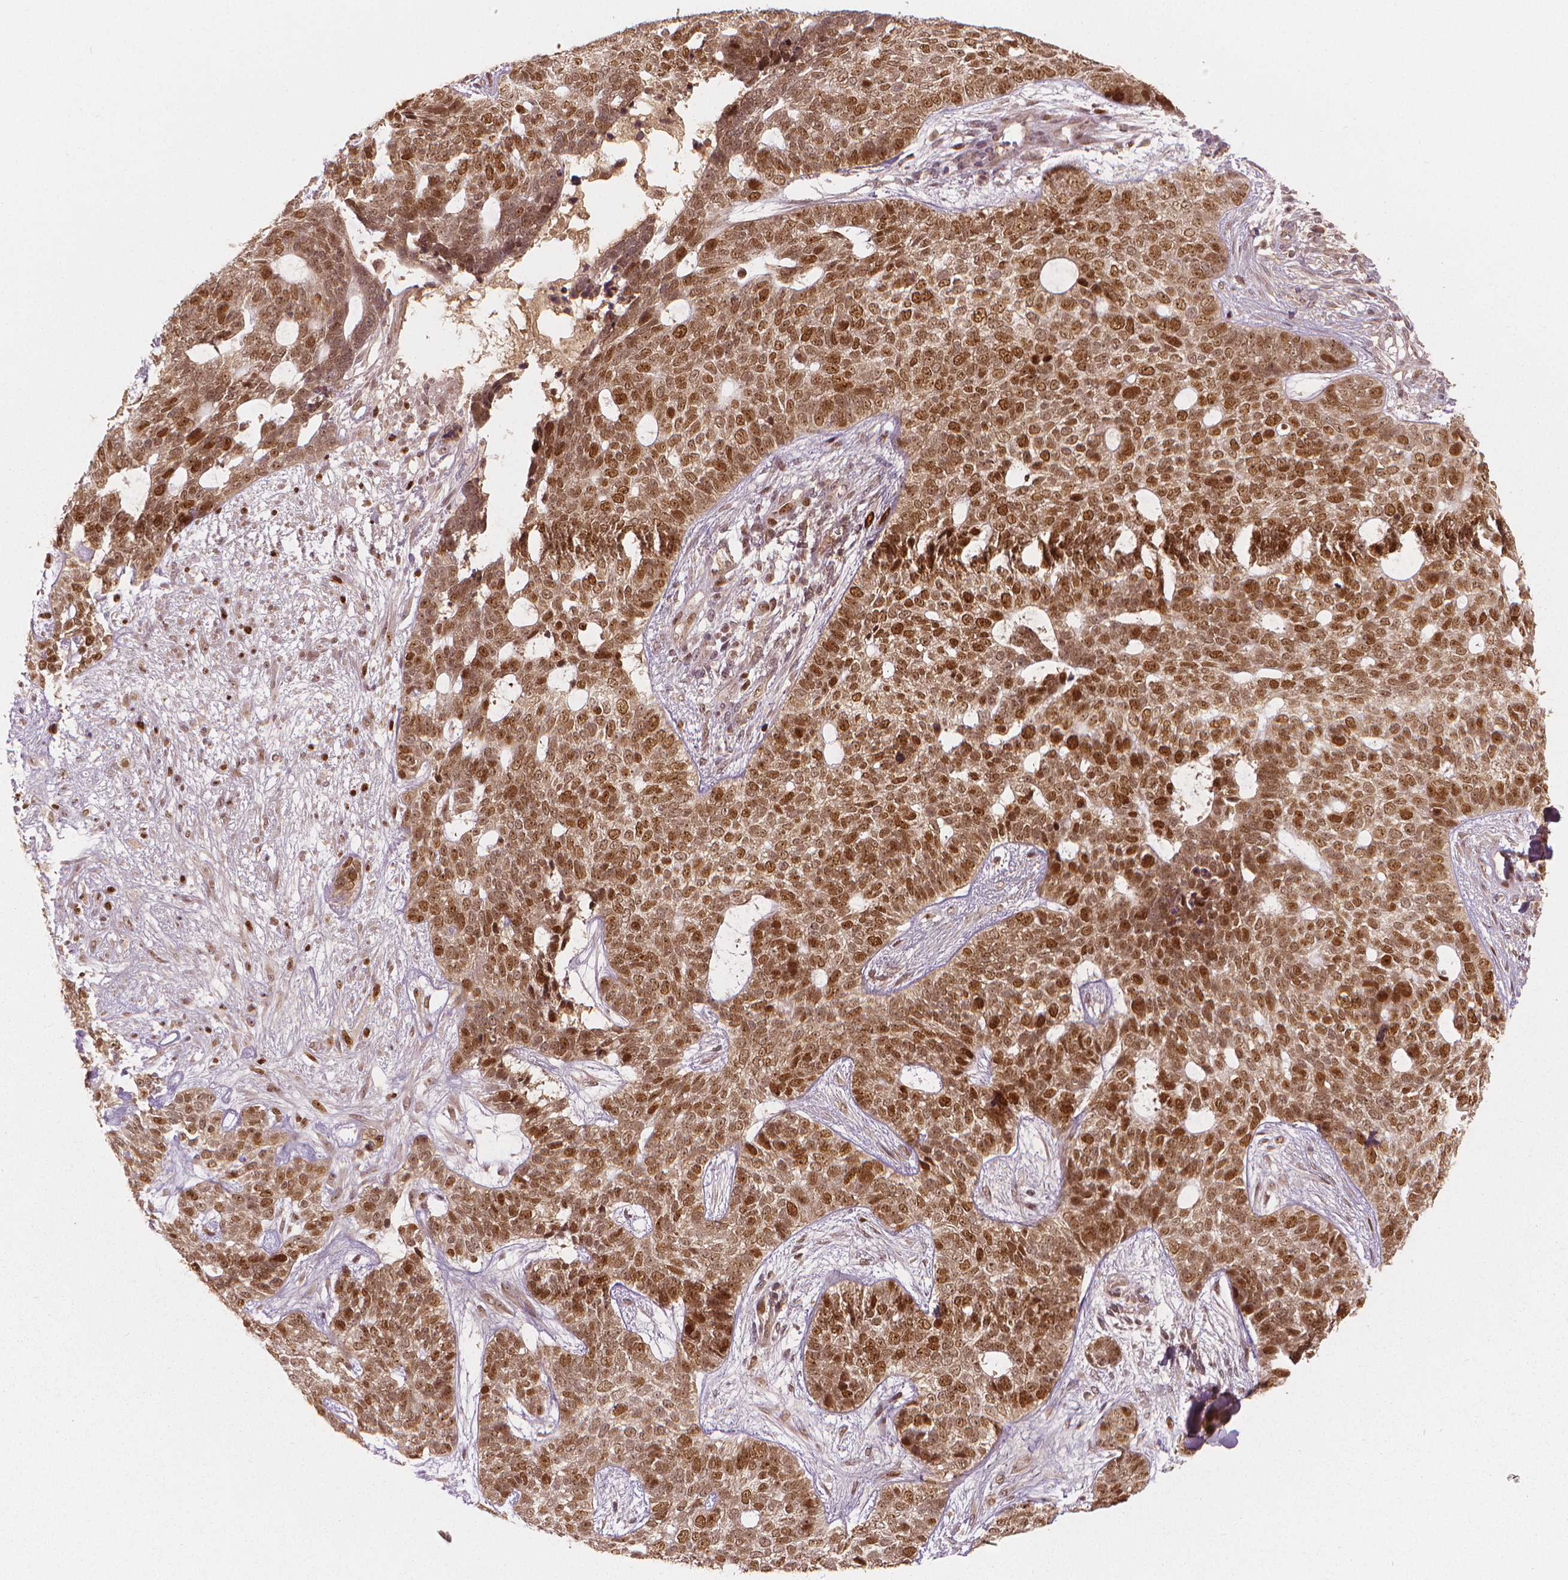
{"staining": {"intensity": "moderate", "quantity": ">75%", "location": "nuclear"}, "tissue": "skin cancer", "cell_type": "Tumor cells", "image_type": "cancer", "snomed": [{"axis": "morphology", "description": "Basal cell carcinoma"}, {"axis": "topography", "description": "Skin"}], "caption": "Immunohistochemistry image of human skin cancer (basal cell carcinoma) stained for a protein (brown), which exhibits medium levels of moderate nuclear positivity in approximately >75% of tumor cells.", "gene": "NSD2", "patient": {"sex": "female", "age": 69}}